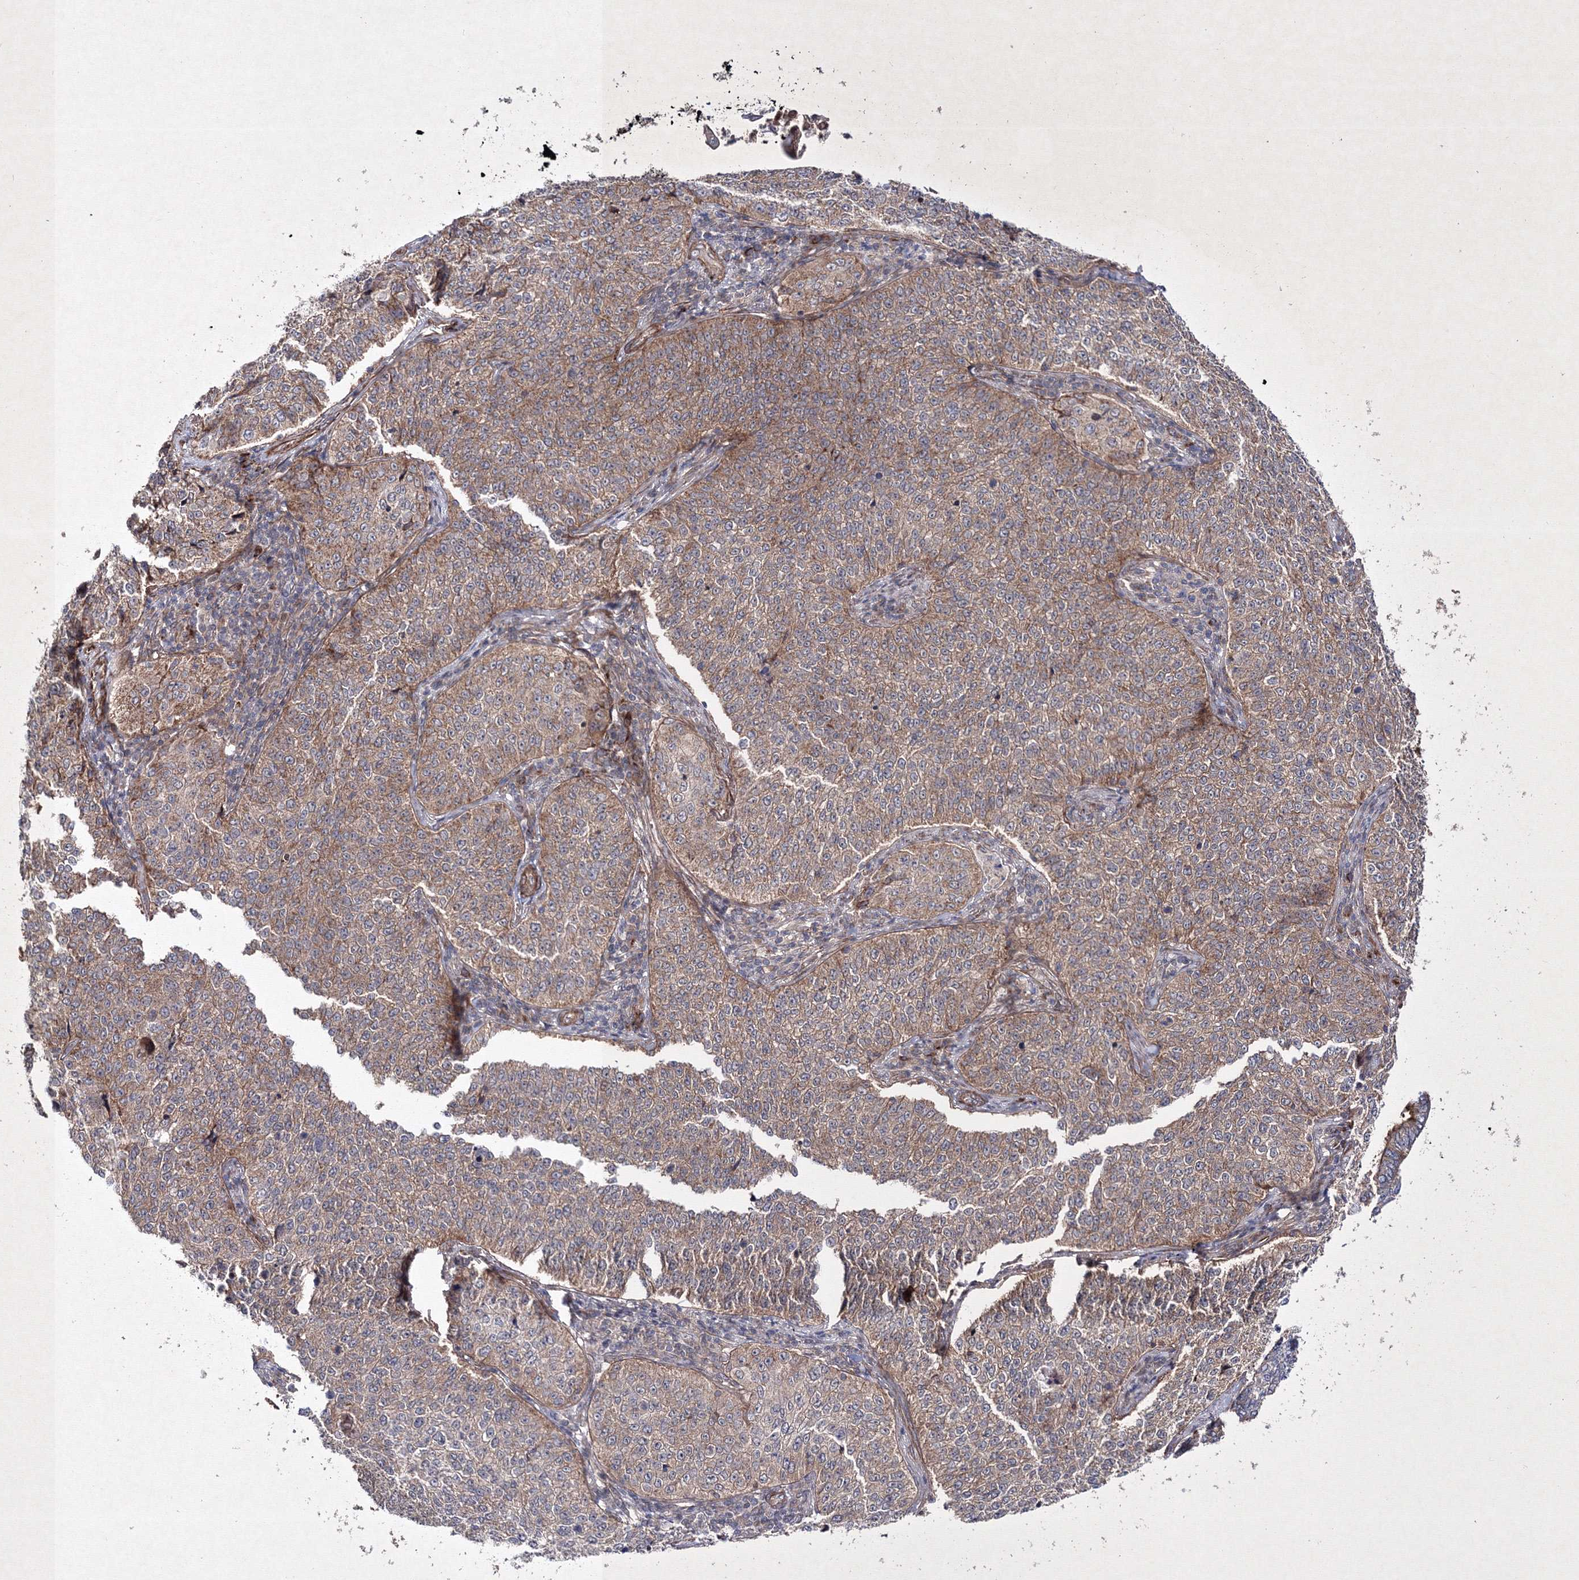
{"staining": {"intensity": "moderate", "quantity": "25%-75%", "location": "cytoplasmic/membranous"}, "tissue": "cervical cancer", "cell_type": "Tumor cells", "image_type": "cancer", "snomed": [{"axis": "morphology", "description": "Squamous cell carcinoma, NOS"}, {"axis": "topography", "description": "Cervix"}], "caption": "Approximately 25%-75% of tumor cells in human cervical cancer demonstrate moderate cytoplasmic/membranous protein positivity as visualized by brown immunohistochemical staining.", "gene": "GFM1", "patient": {"sex": "female", "age": 35}}